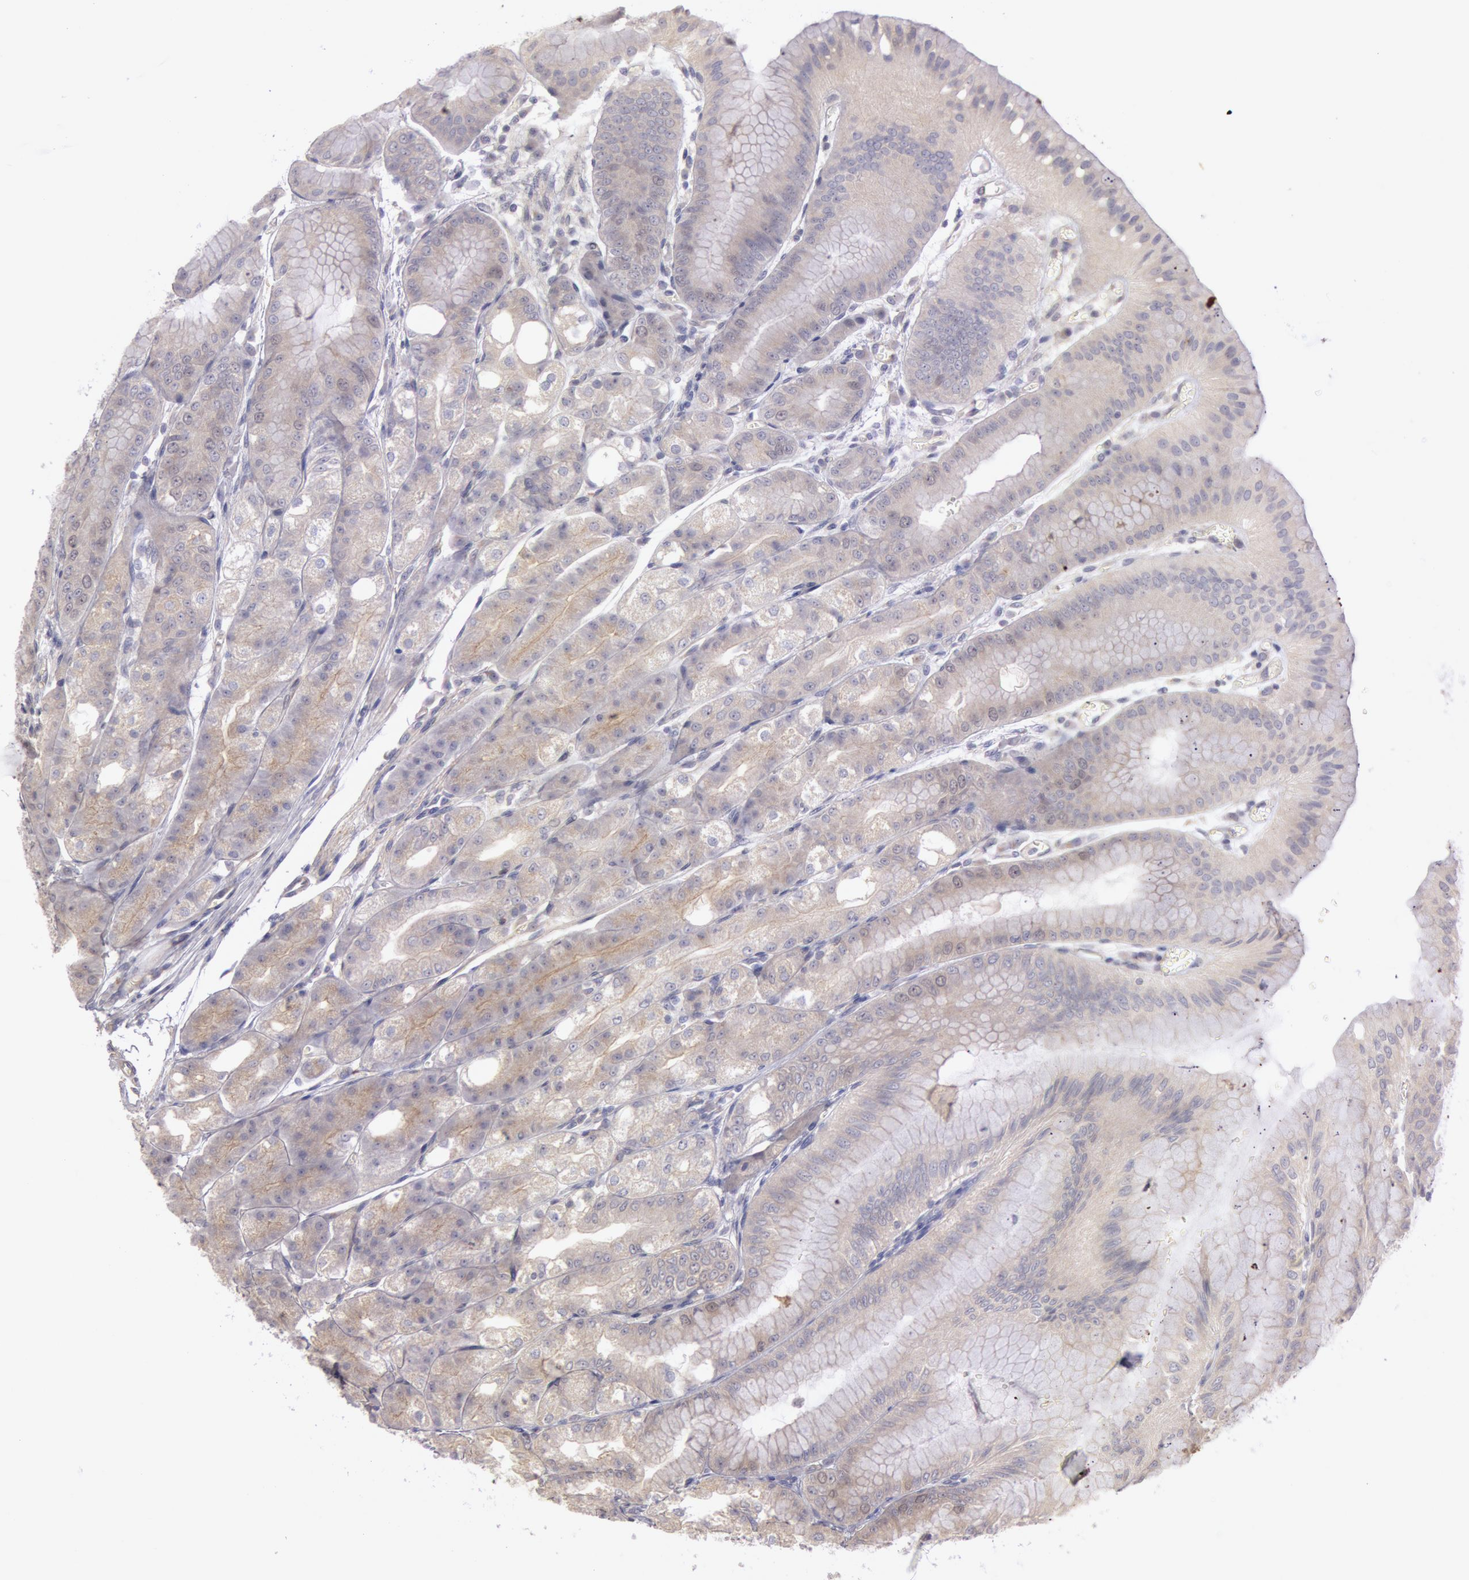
{"staining": {"intensity": "negative", "quantity": "none", "location": "none"}, "tissue": "stomach", "cell_type": "Glandular cells", "image_type": "normal", "snomed": [{"axis": "morphology", "description": "Normal tissue, NOS"}, {"axis": "topography", "description": "Stomach, lower"}], "caption": "IHC histopathology image of unremarkable stomach: stomach stained with DAB shows no significant protein expression in glandular cells. The staining was performed using DAB (3,3'-diaminobenzidine) to visualize the protein expression in brown, while the nuclei were stained in blue with hematoxylin (Magnification: 20x).", "gene": "AMOTL1", "patient": {"sex": "male", "age": 71}}